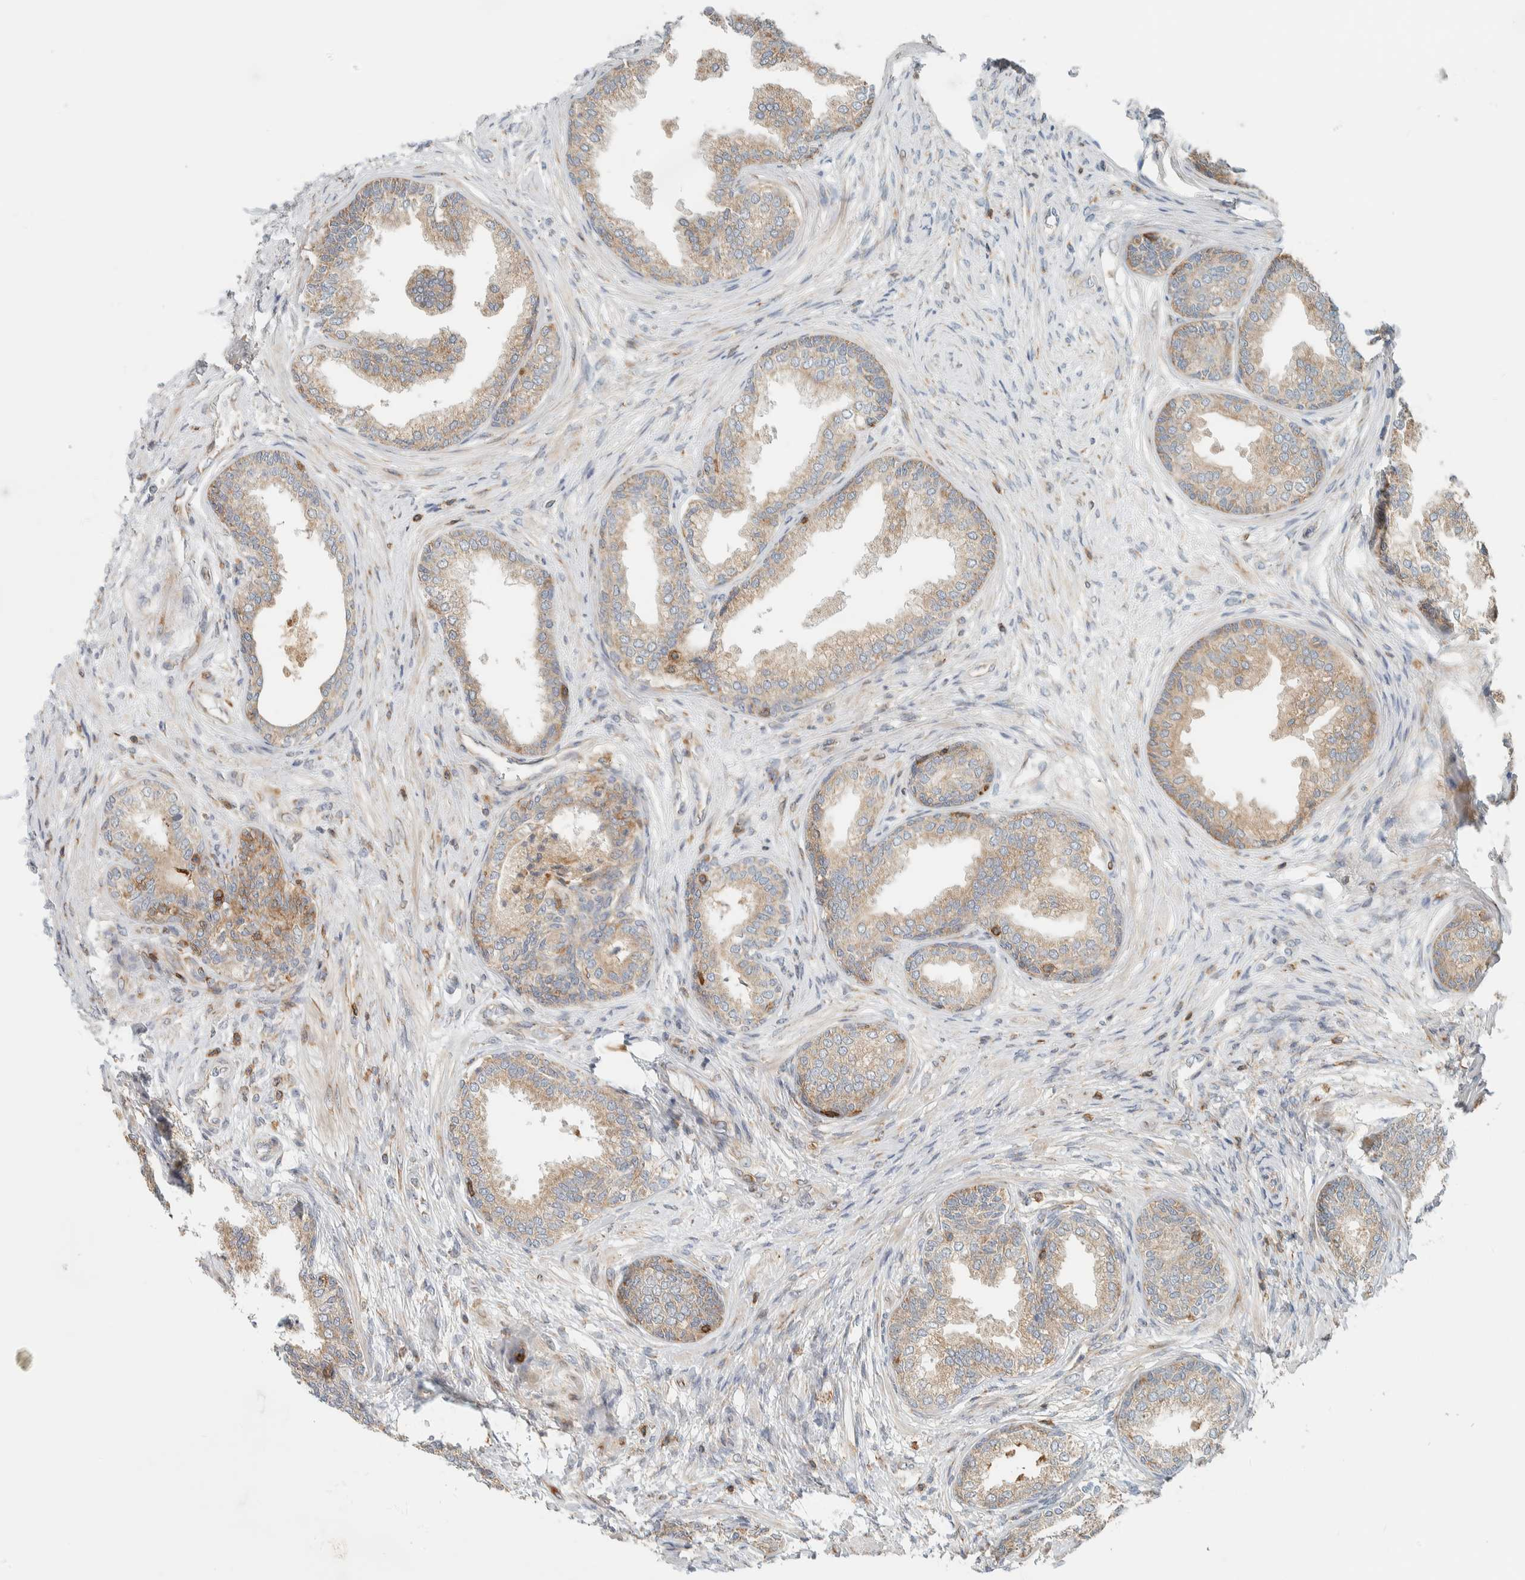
{"staining": {"intensity": "weak", "quantity": ">75%", "location": "cytoplasmic/membranous"}, "tissue": "prostate", "cell_type": "Glandular cells", "image_type": "normal", "snomed": [{"axis": "morphology", "description": "Normal tissue, NOS"}, {"axis": "topography", "description": "Prostate"}], "caption": "Protein expression analysis of benign prostate exhibits weak cytoplasmic/membranous staining in about >75% of glandular cells.", "gene": "CCDC57", "patient": {"sex": "male", "age": 76}}